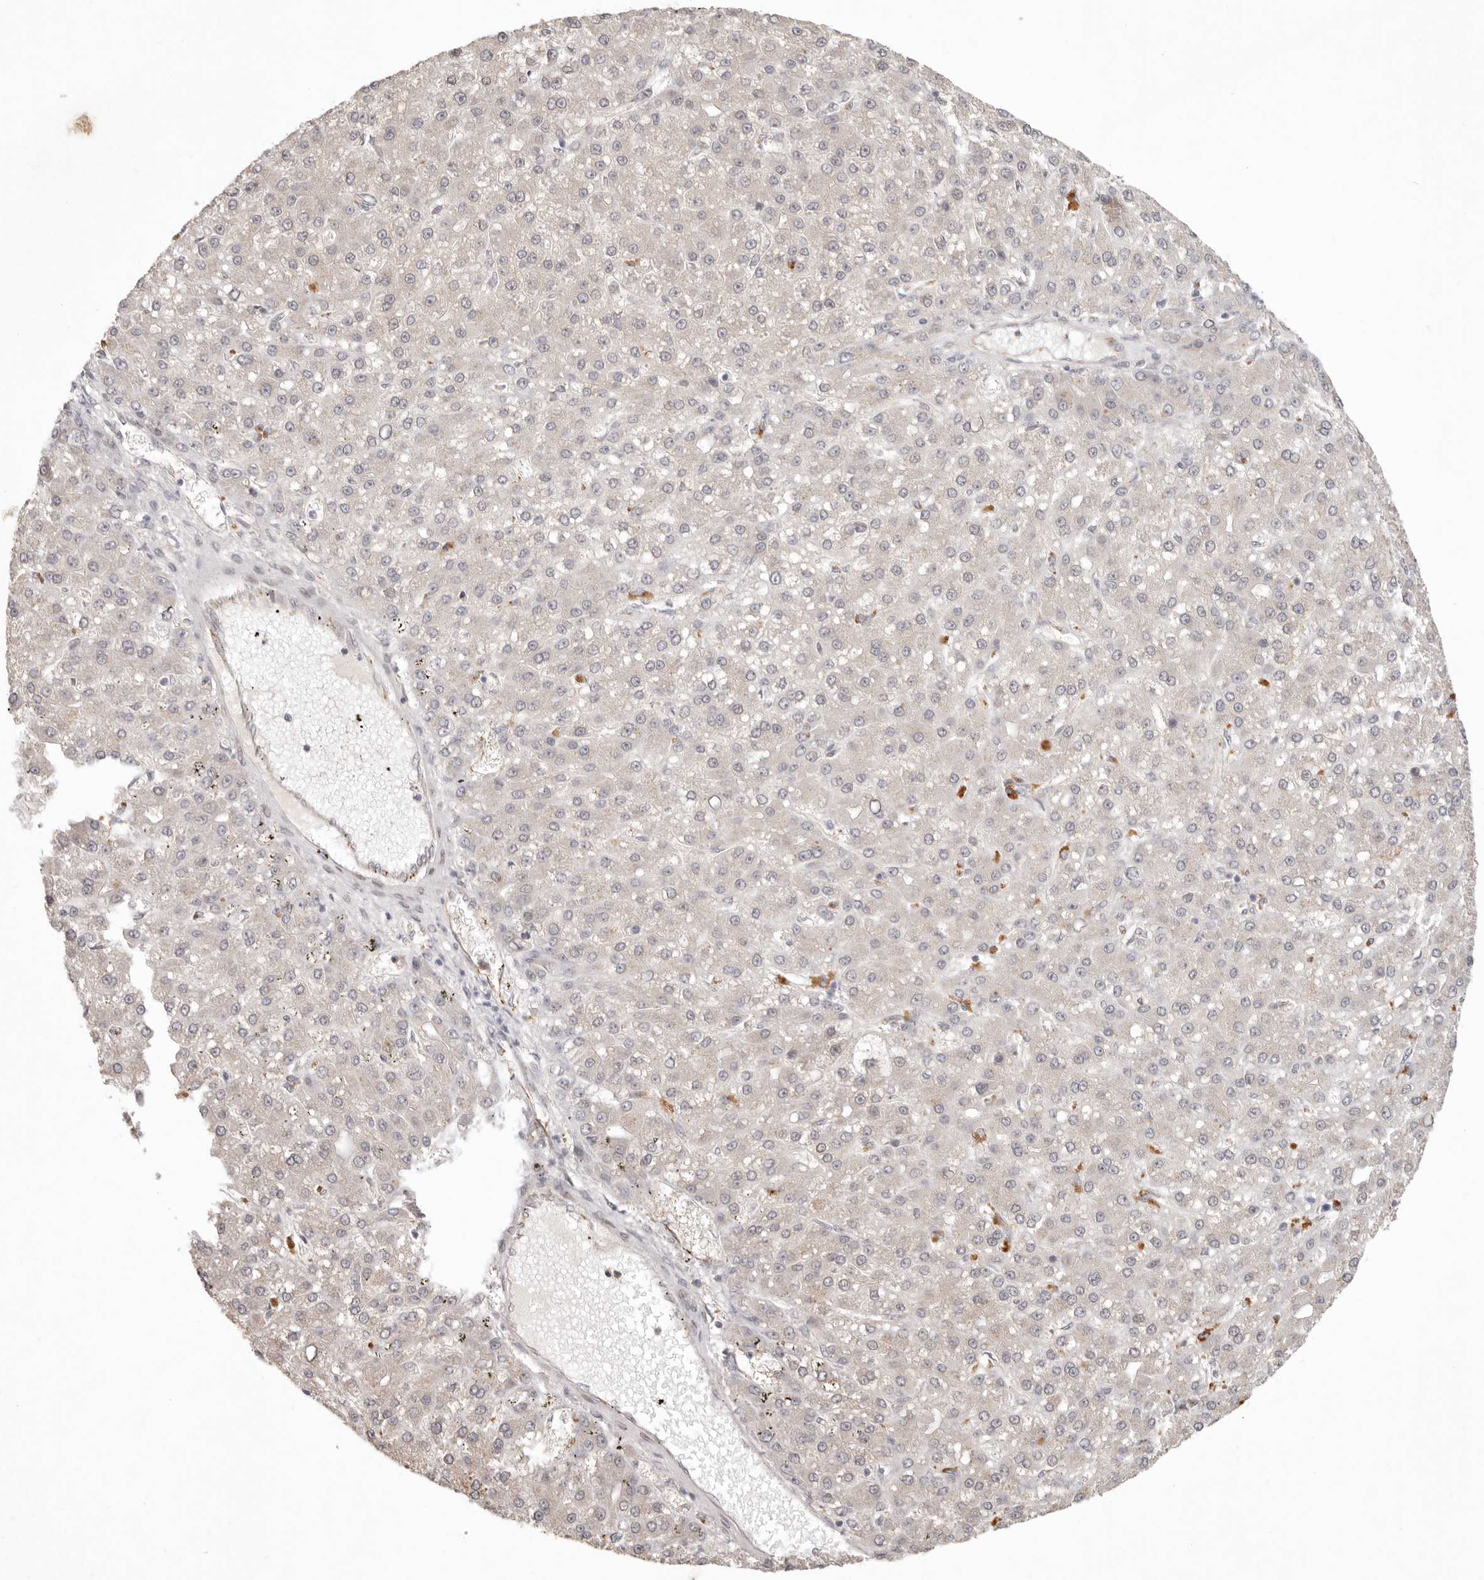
{"staining": {"intensity": "negative", "quantity": "none", "location": "none"}, "tissue": "liver cancer", "cell_type": "Tumor cells", "image_type": "cancer", "snomed": [{"axis": "morphology", "description": "Carcinoma, Hepatocellular, NOS"}, {"axis": "topography", "description": "Liver"}], "caption": "An IHC micrograph of liver hepatocellular carcinoma is shown. There is no staining in tumor cells of liver hepatocellular carcinoma.", "gene": "LRRC75A", "patient": {"sex": "male", "age": 67}}